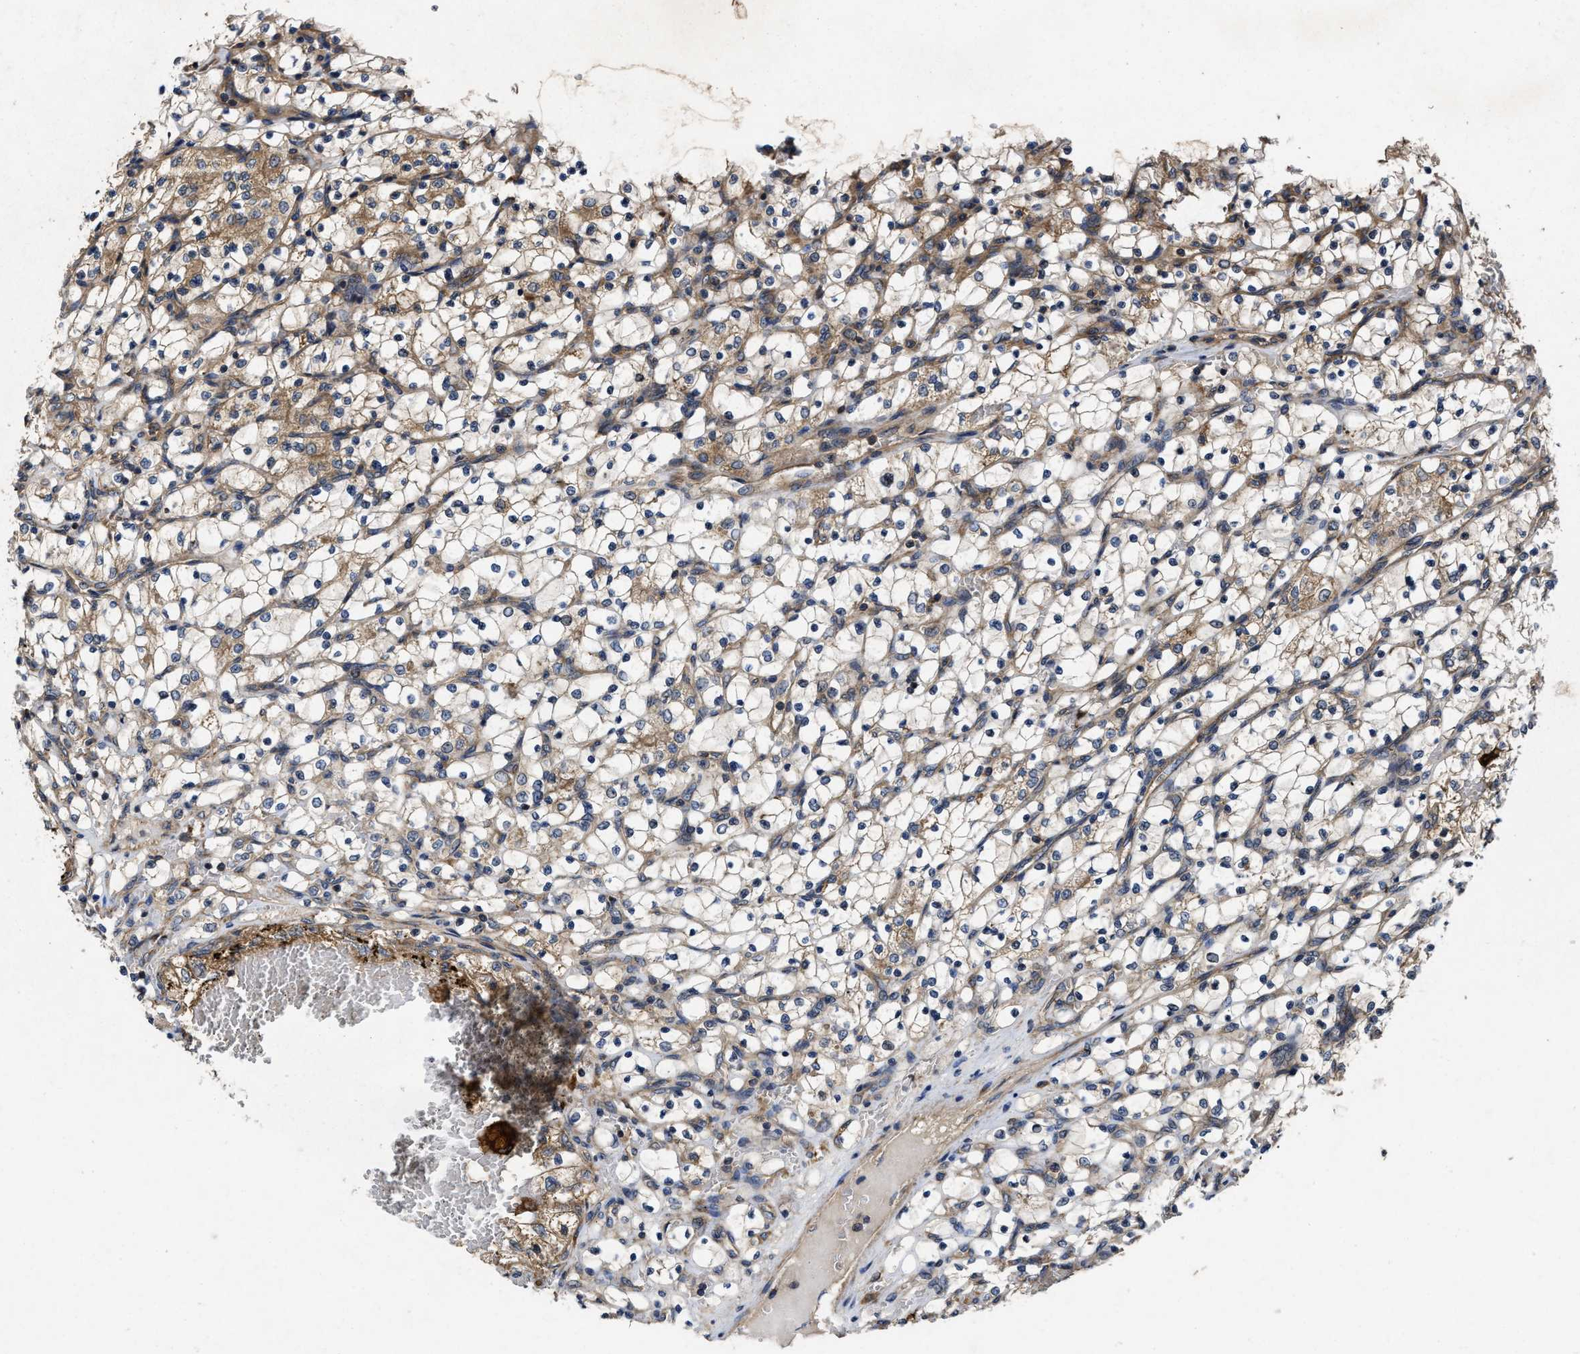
{"staining": {"intensity": "moderate", "quantity": "<25%", "location": "cytoplasmic/membranous"}, "tissue": "renal cancer", "cell_type": "Tumor cells", "image_type": "cancer", "snomed": [{"axis": "morphology", "description": "Adenocarcinoma, NOS"}, {"axis": "topography", "description": "Kidney"}], "caption": "Moderate cytoplasmic/membranous staining is appreciated in approximately <25% of tumor cells in renal cancer (adenocarcinoma).", "gene": "EFNA4", "patient": {"sex": "female", "age": 69}}